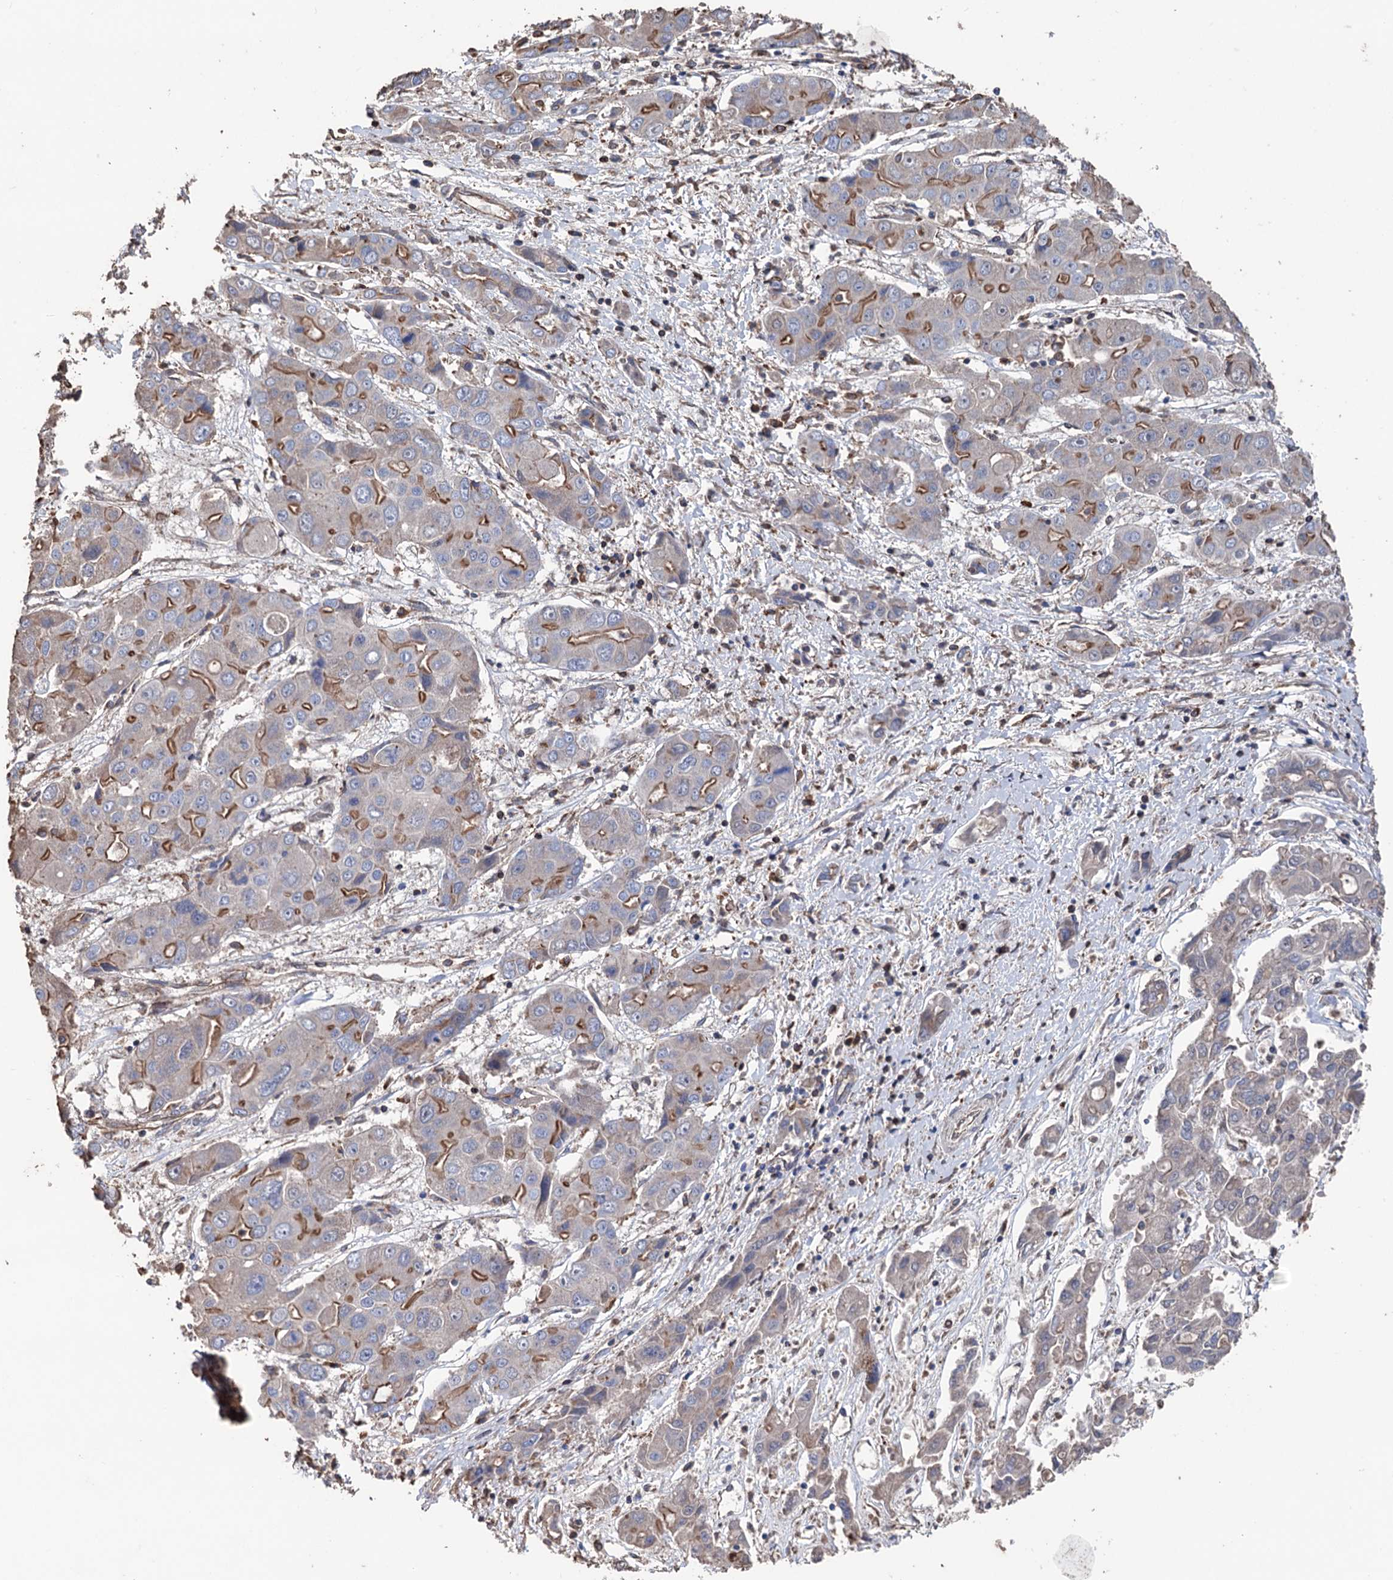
{"staining": {"intensity": "moderate", "quantity": "25%-75%", "location": "cytoplasmic/membranous"}, "tissue": "liver cancer", "cell_type": "Tumor cells", "image_type": "cancer", "snomed": [{"axis": "morphology", "description": "Cholangiocarcinoma"}, {"axis": "topography", "description": "Liver"}], "caption": "Liver cancer stained for a protein (brown) demonstrates moderate cytoplasmic/membranous positive expression in about 25%-75% of tumor cells.", "gene": "STING1", "patient": {"sex": "male", "age": 67}}